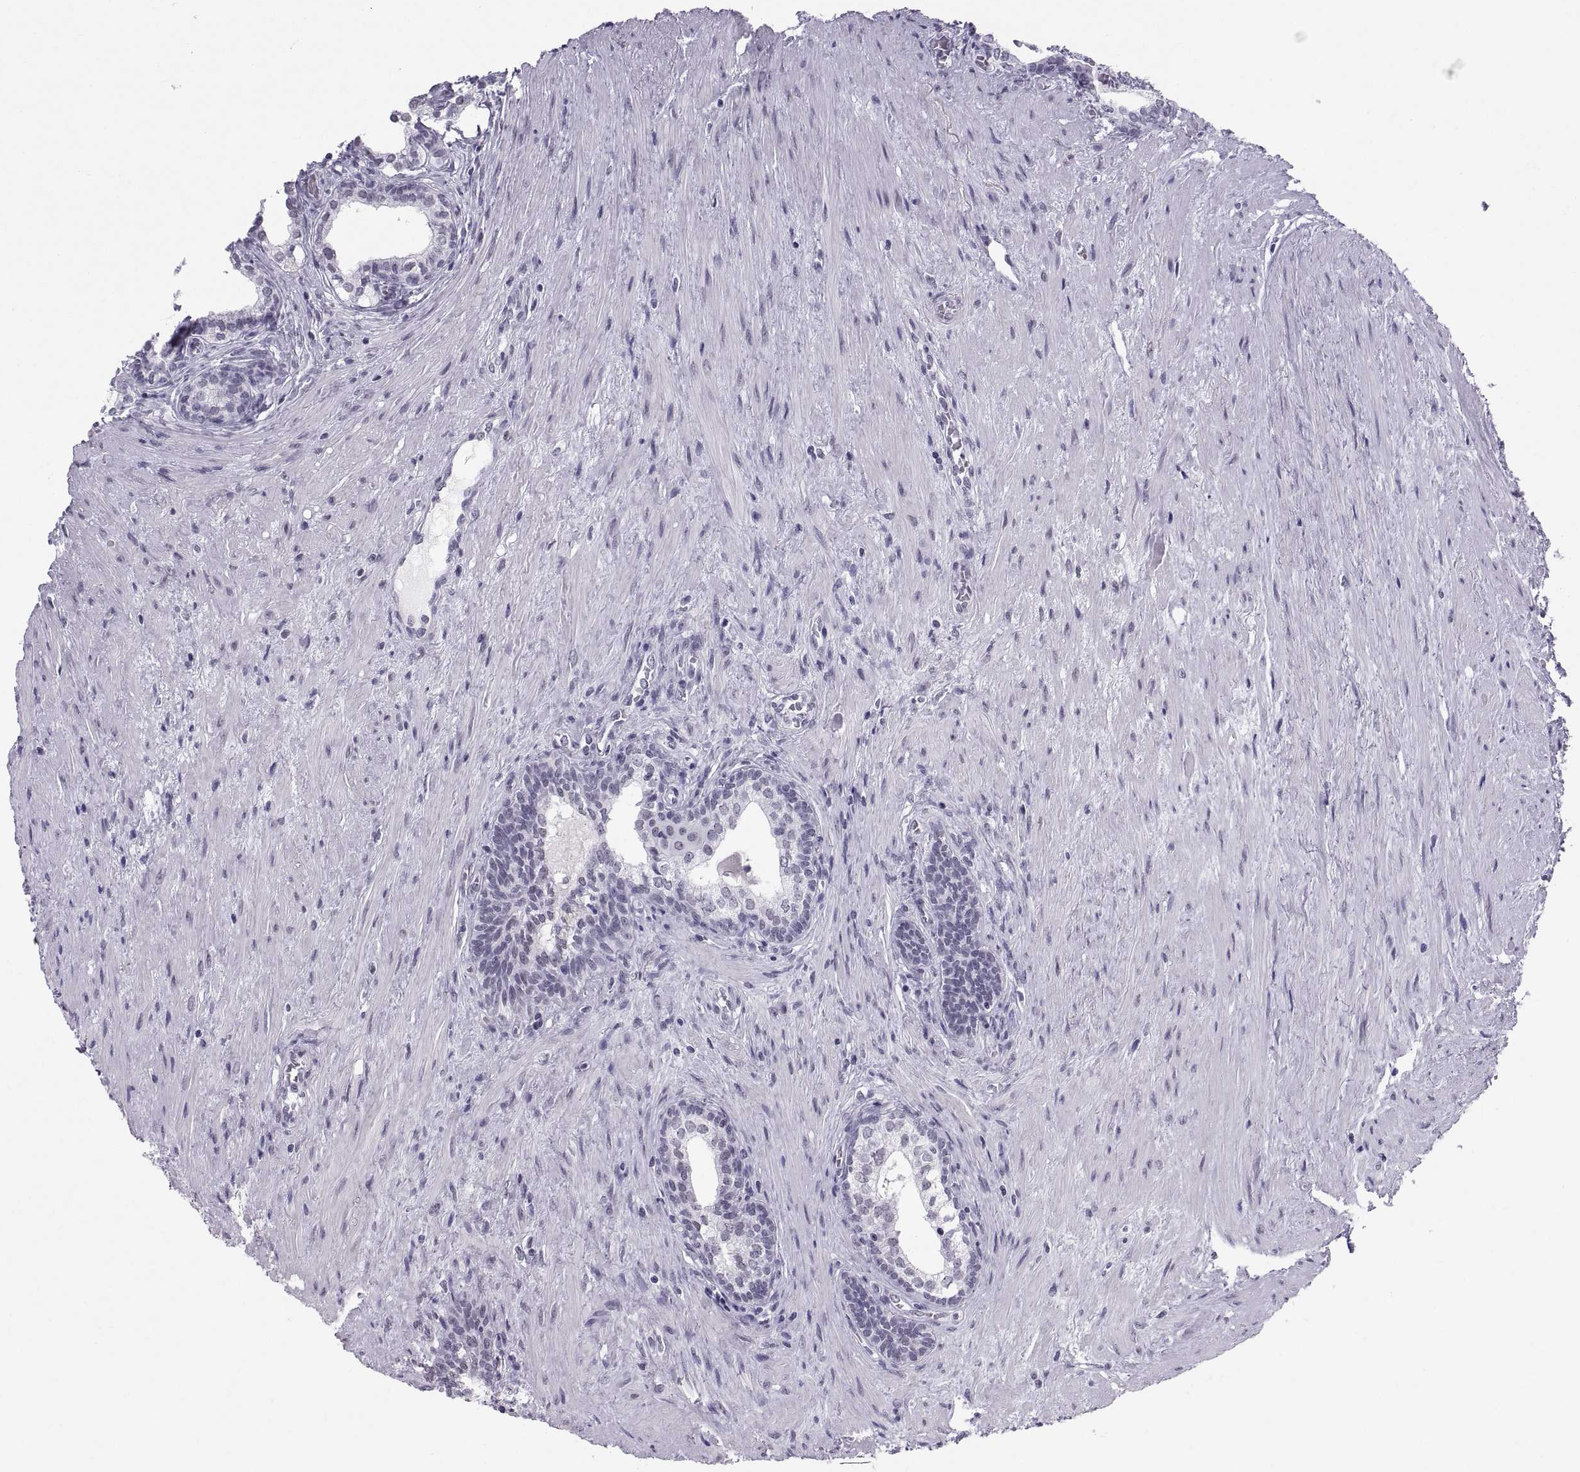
{"staining": {"intensity": "negative", "quantity": "none", "location": "none"}, "tissue": "prostate cancer", "cell_type": "Tumor cells", "image_type": "cancer", "snomed": [{"axis": "morphology", "description": "Adenocarcinoma, NOS"}, {"axis": "morphology", "description": "Adenocarcinoma, High grade"}, {"axis": "topography", "description": "Prostate"}], "caption": "Micrograph shows no protein positivity in tumor cells of prostate adenocarcinoma tissue.", "gene": "NEUROD6", "patient": {"sex": "male", "age": 61}}